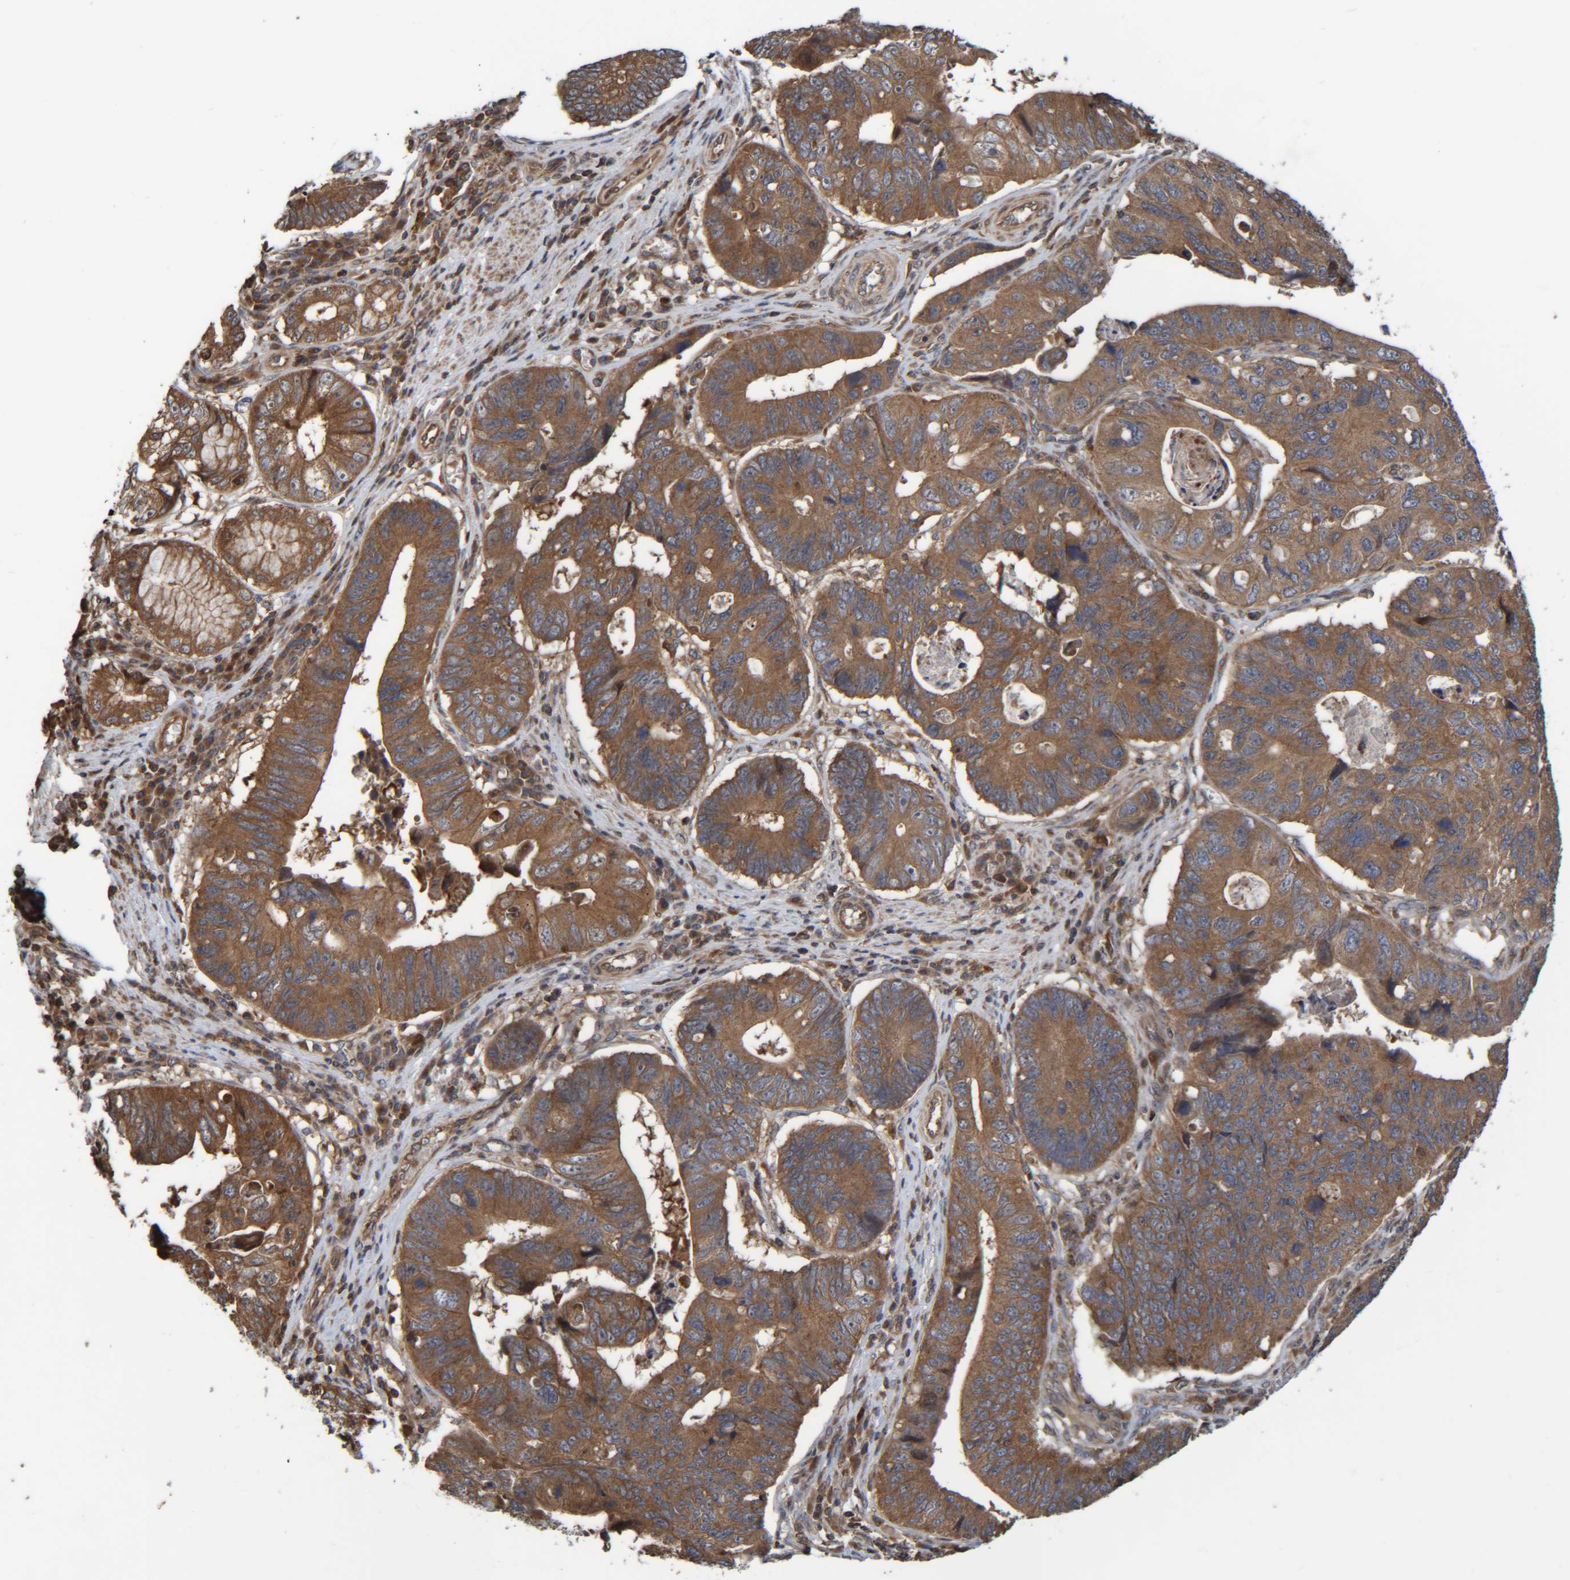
{"staining": {"intensity": "moderate", "quantity": ">75%", "location": "cytoplasmic/membranous"}, "tissue": "stomach cancer", "cell_type": "Tumor cells", "image_type": "cancer", "snomed": [{"axis": "morphology", "description": "Adenocarcinoma, NOS"}, {"axis": "topography", "description": "Stomach"}], "caption": "Protein analysis of stomach cancer tissue shows moderate cytoplasmic/membranous staining in about >75% of tumor cells.", "gene": "CCDC57", "patient": {"sex": "male", "age": 59}}